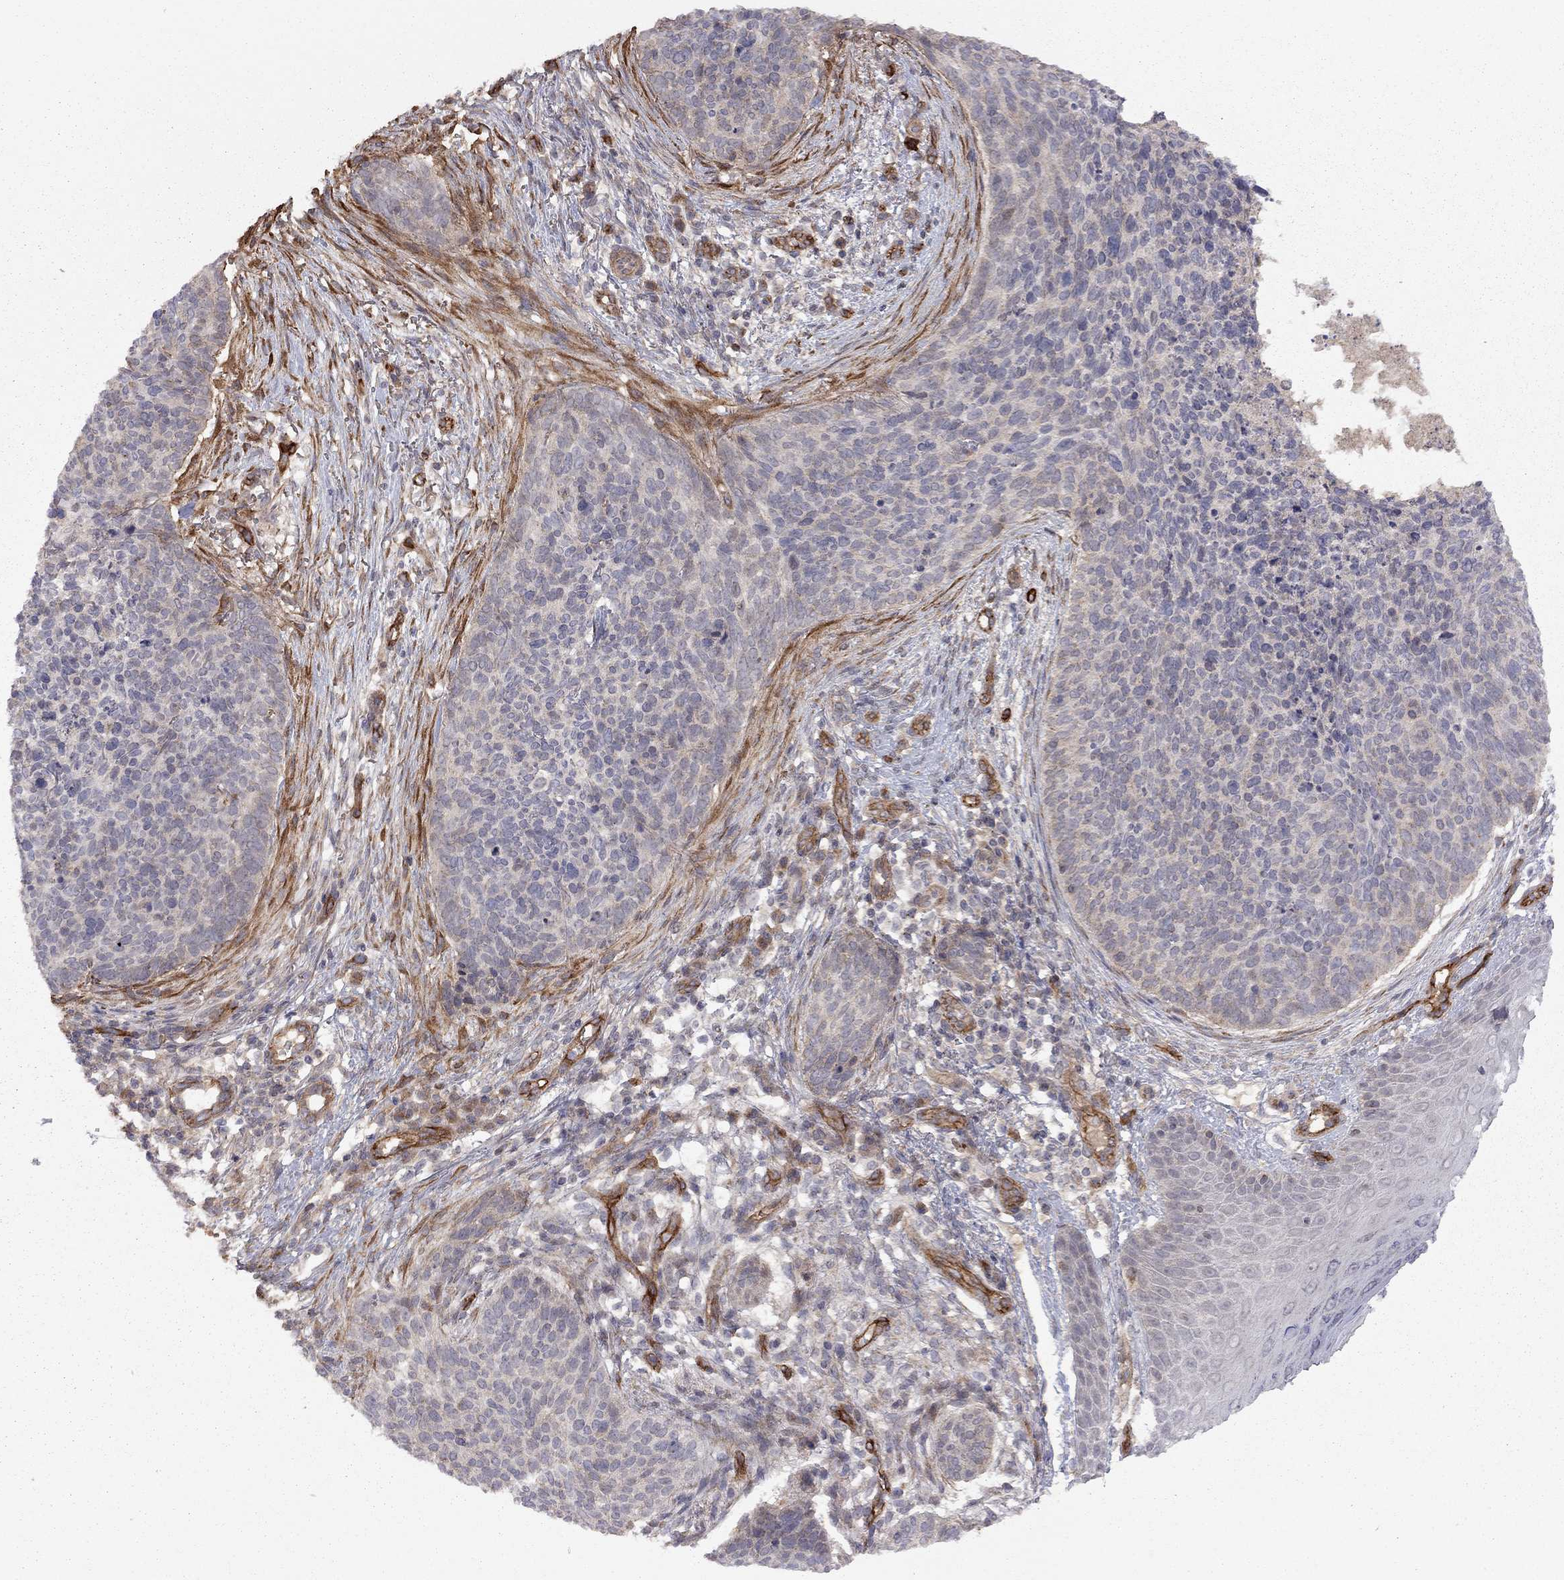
{"staining": {"intensity": "weak", "quantity": "<25%", "location": "cytoplasmic/membranous"}, "tissue": "skin cancer", "cell_type": "Tumor cells", "image_type": "cancer", "snomed": [{"axis": "morphology", "description": "Basal cell carcinoma"}, {"axis": "topography", "description": "Skin"}], "caption": "DAB immunohistochemical staining of human skin cancer displays no significant expression in tumor cells.", "gene": "EXOC3L2", "patient": {"sex": "male", "age": 64}}